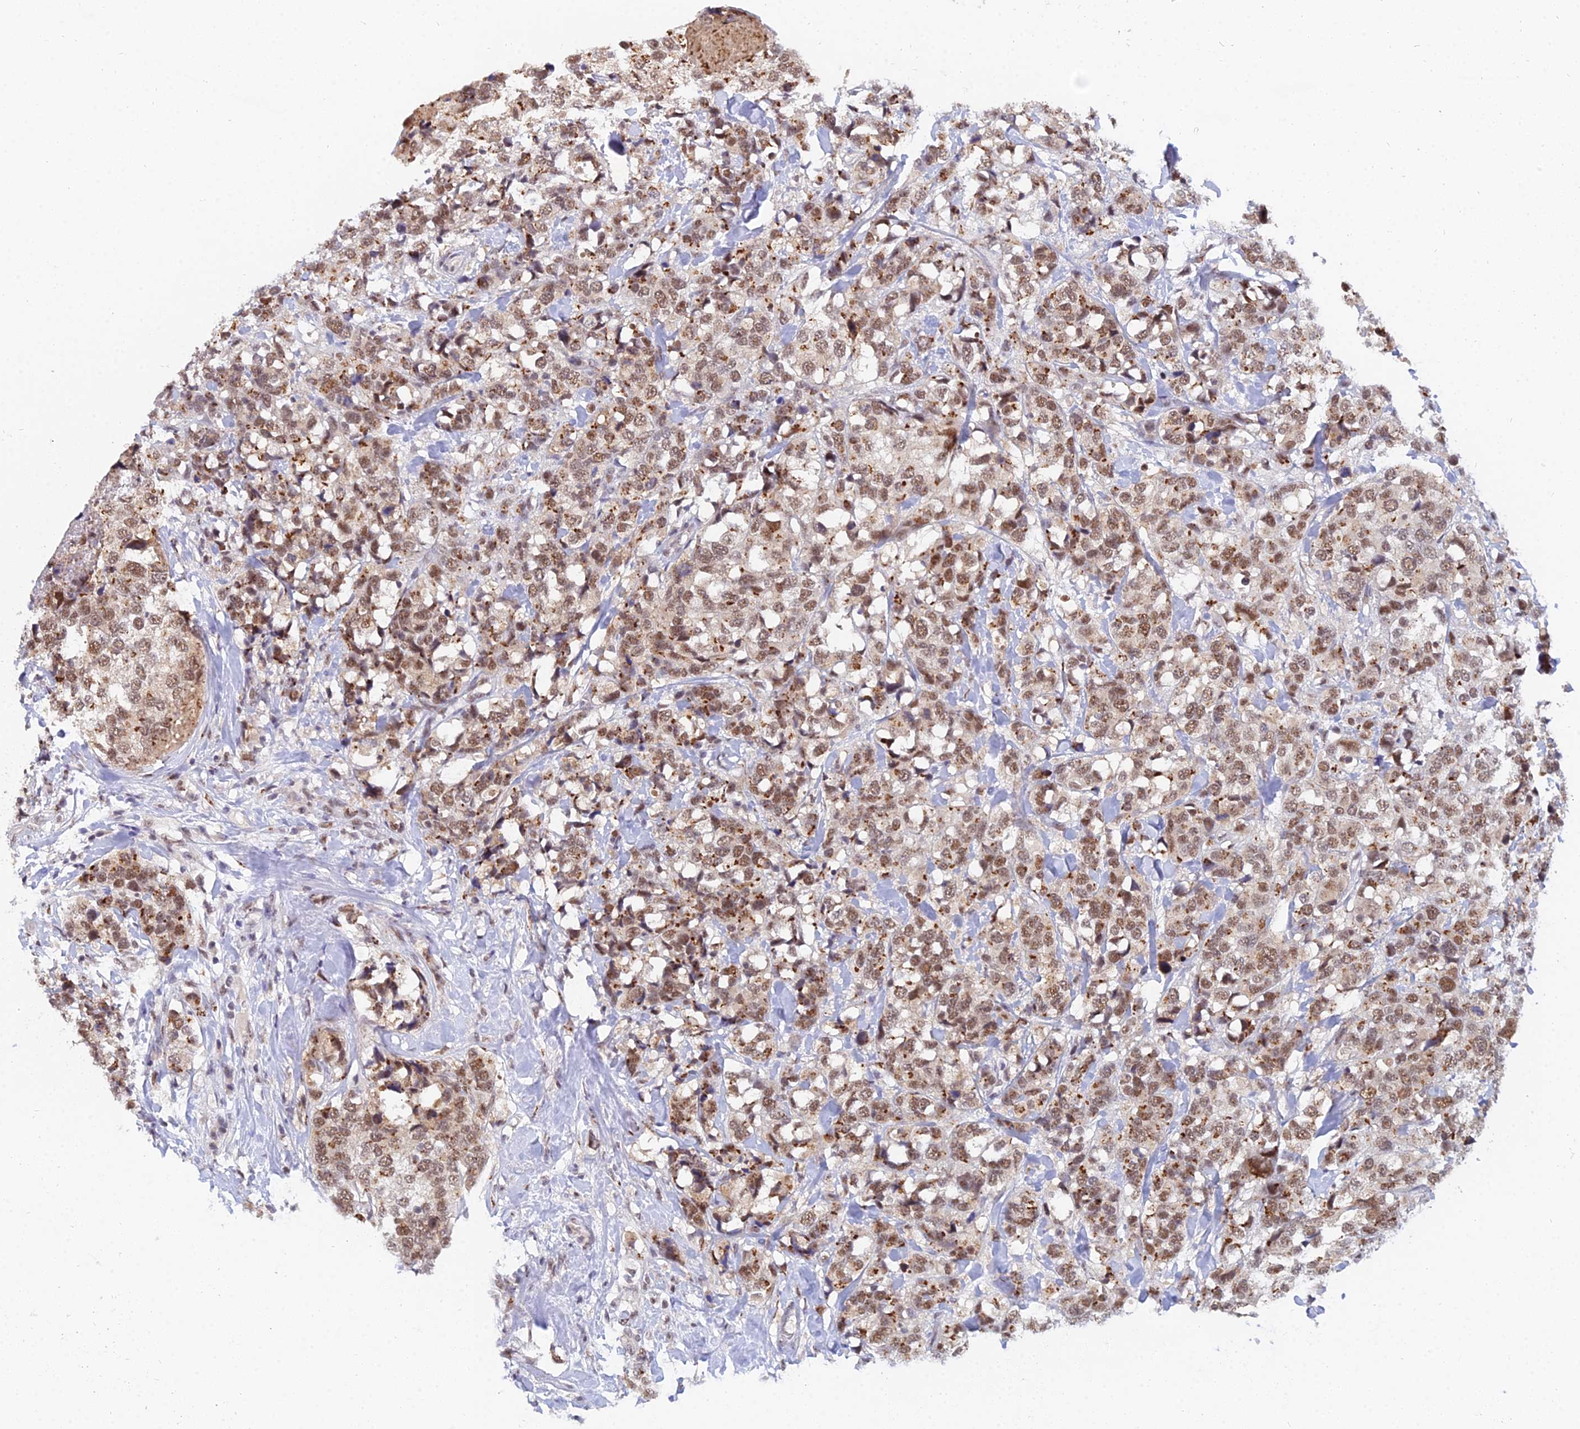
{"staining": {"intensity": "moderate", "quantity": ">75%", "location": "cytoplasmic/membranous,nuclear"}, "tissue": "breast cancer", "cell_type": "Tumor cells", "image_type": "cancer", "snomed": [{"axis": "morphology", "description": "Lobular carcinoma"}, {"axis": "topography", "description": "Breast"}], "caption": "Tumor cells show moderate cytoplasmic/membranous and nuclear expression in approximately >75% of cells in lobular carcinoma (breast).", "gene": "THOC3", "patient": {"sex": "female", "age": 59}}